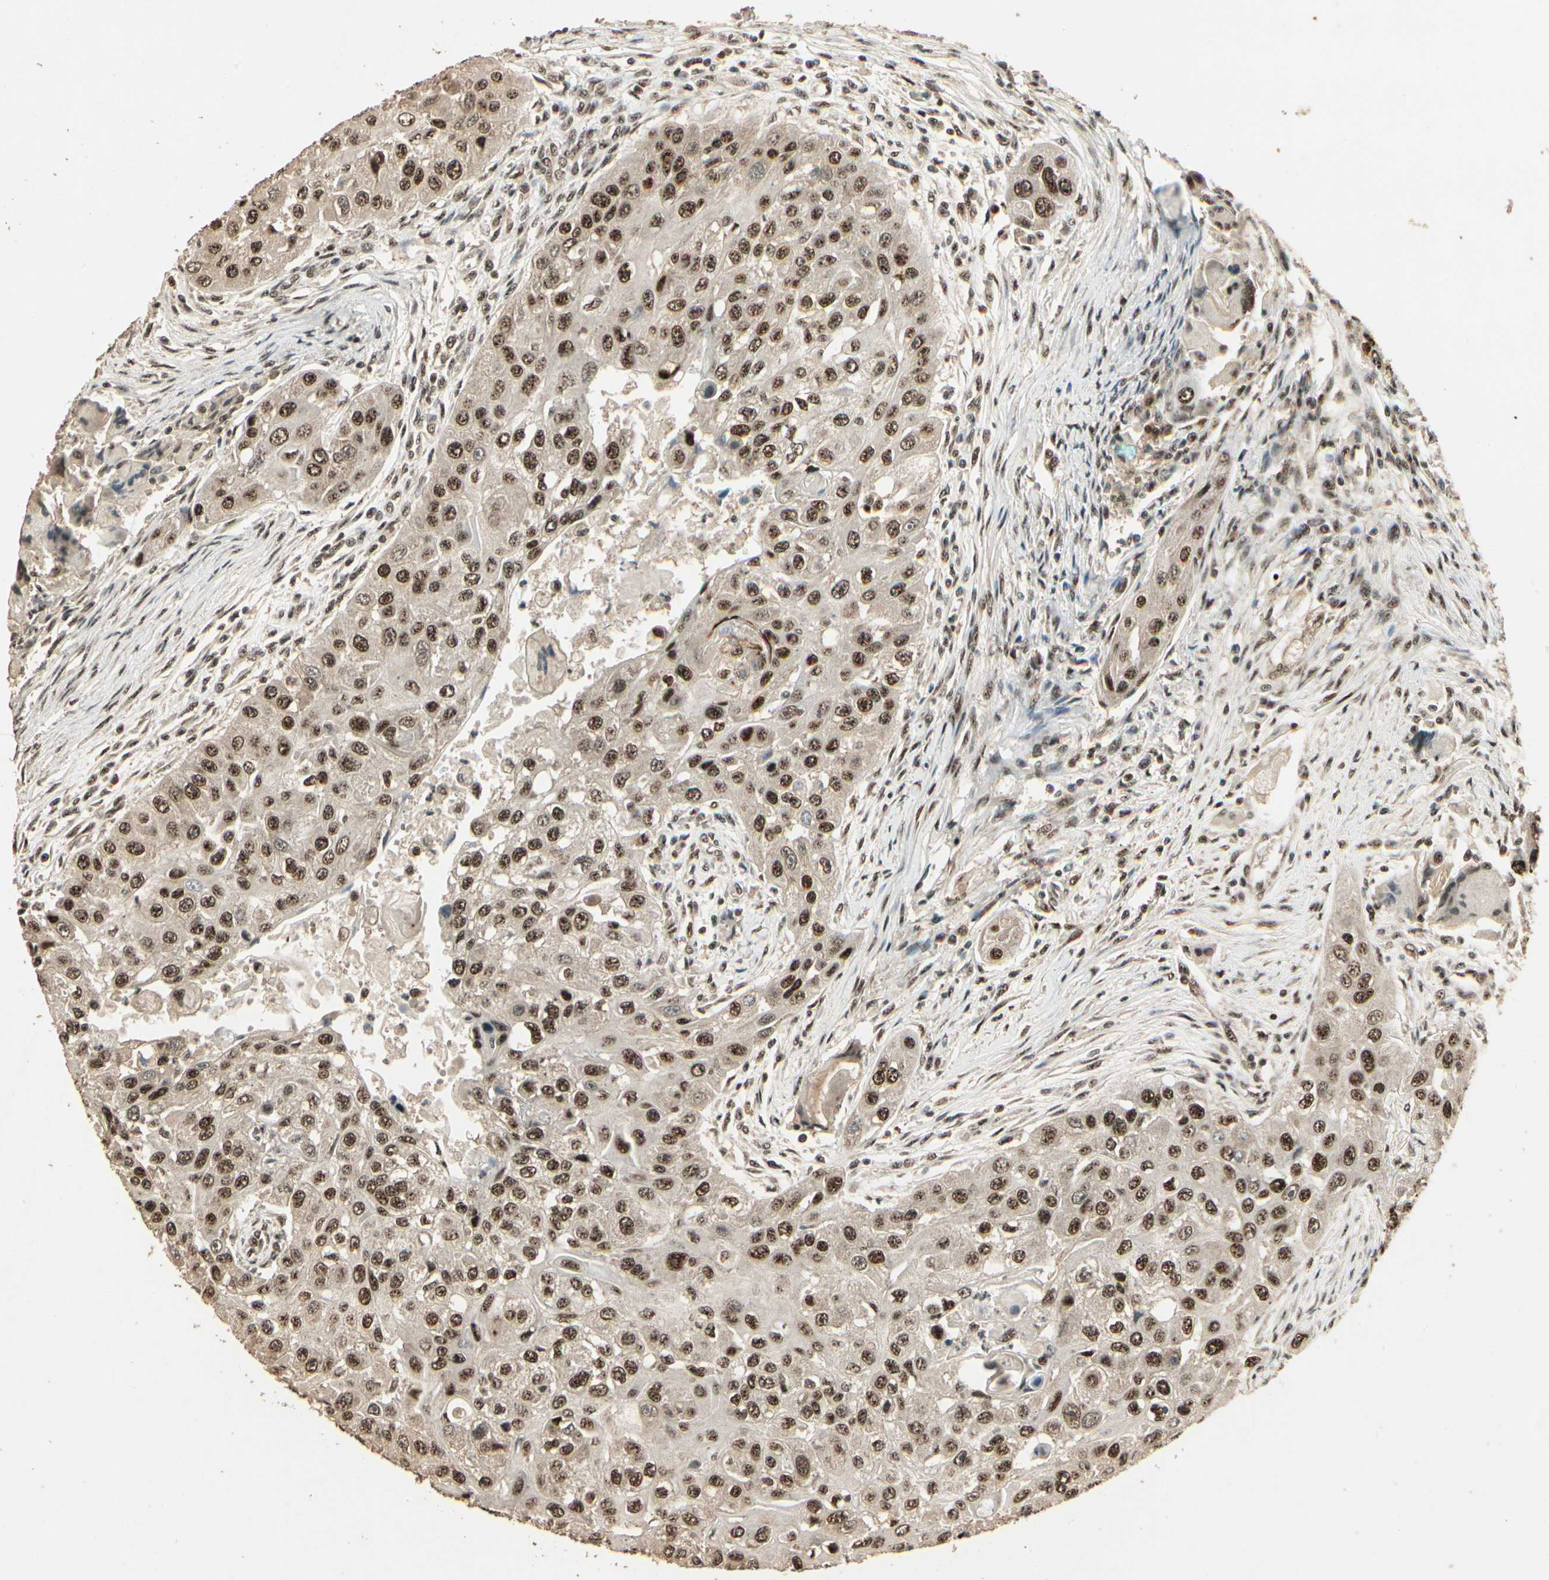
{"staining": {"intensity": "strong", "quantity": ">75%", "location": "nuclear"}, "tissue": "head and neck cancer", "cell_type": "Tumor cells", "image_type": "cancer", "snomed": [{"axis": "morphology", "description": "Normal tissue, NOS"}, {"axis": "morphology", "description": "Squamous cell carcinoma, NOS"}, {"axis": "topography", "description": "Skeletal muscle"}, {"axis": "topography", "description": "Head-Neck"}], "caption": "Protein staining shows strong nuclear positivity in about >75% of tumor cells in head and neck cancer (squamous cell carcinoma).", "gene": "RBM25", "patient": {"sex": "male", "age": 51}}